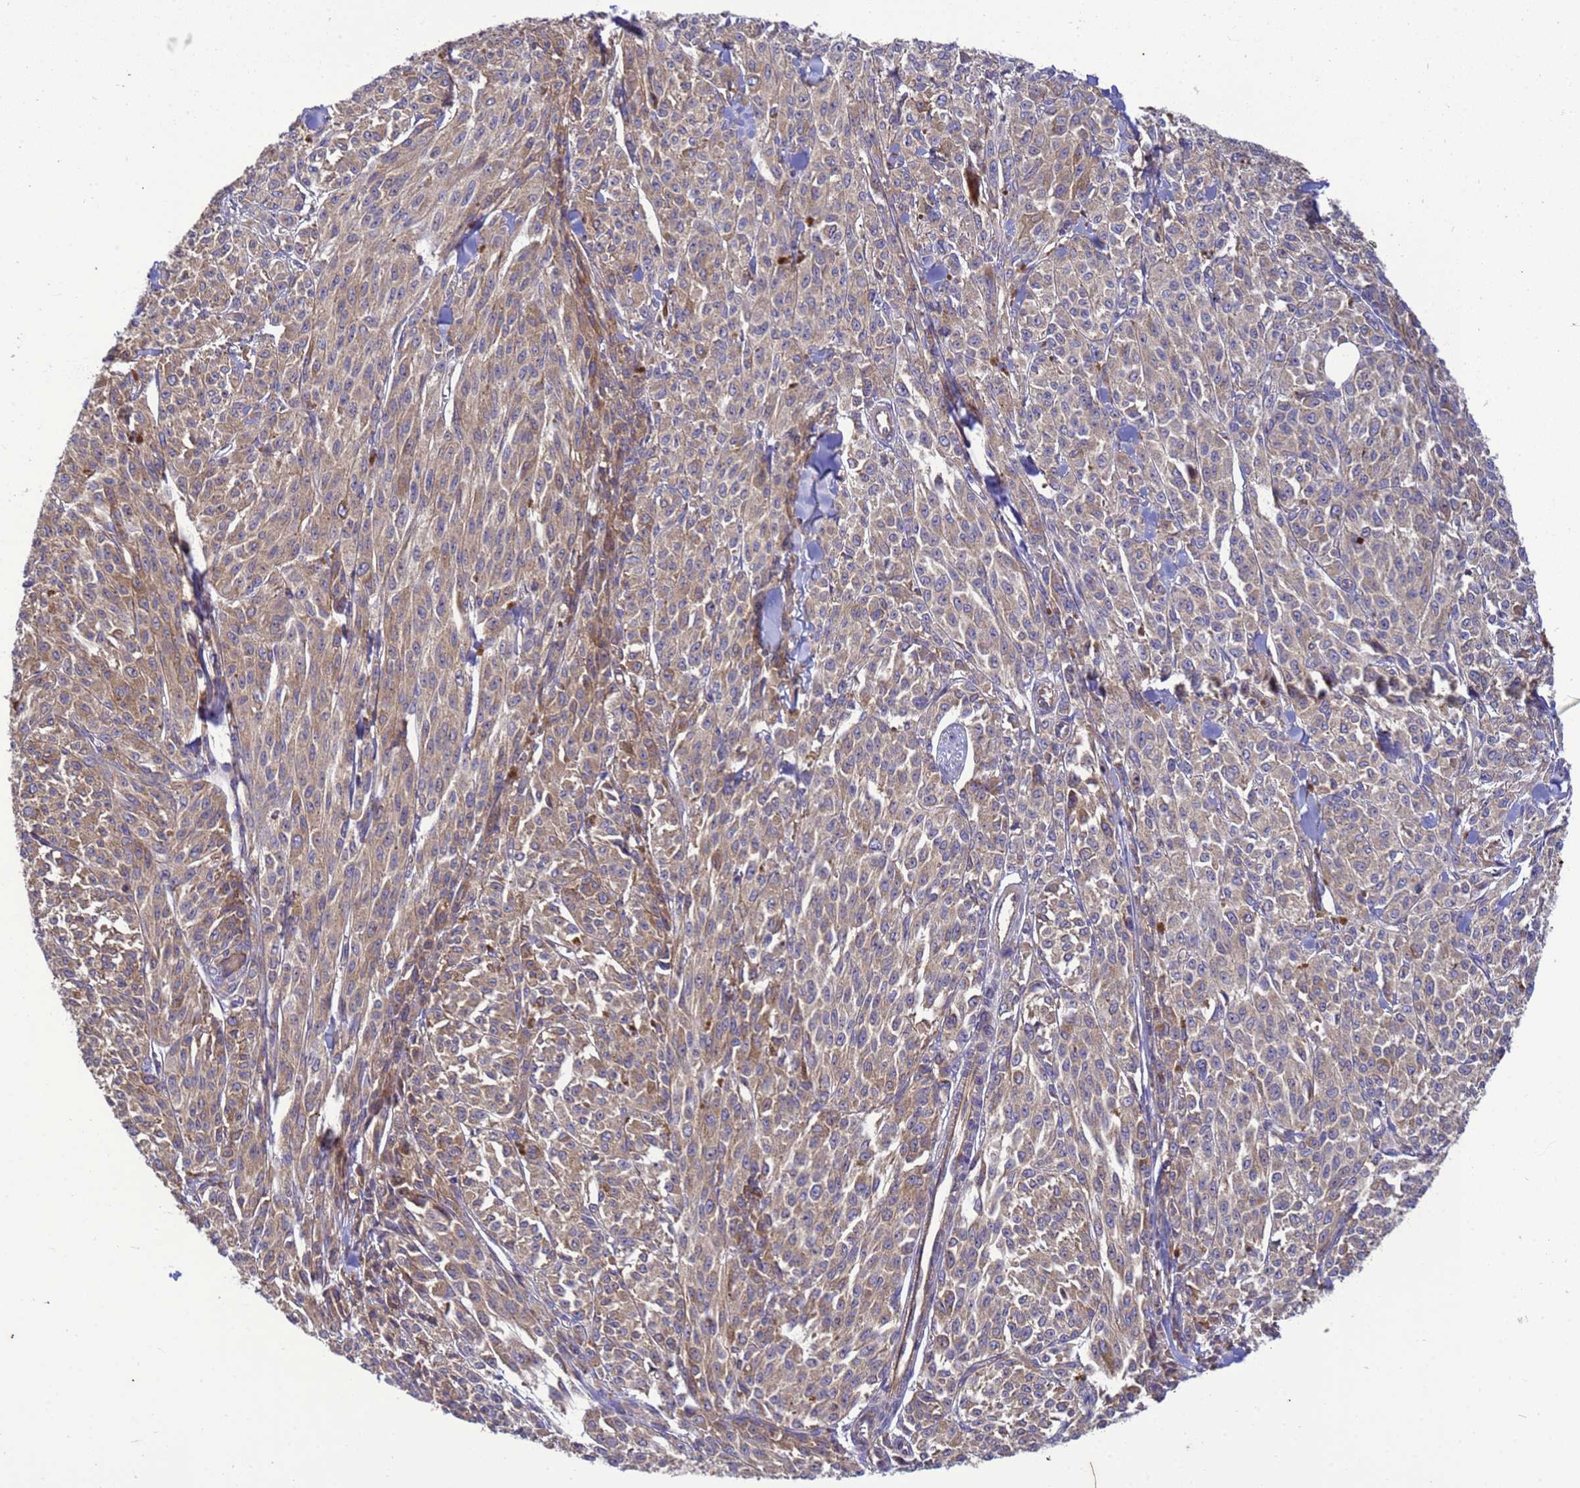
{"staining": {"intensity": "moderate", "quantity": ">75%", "location": "cytoplasmic/membranous"}, "tissue": "melanoma", "cell_type": "Tumor cells", "image_type": "cancer", "snomed": [{"axis": "morphology", "description": "Malignant melanoma, NOS"}, {"axis": "topography", "description": "Skin"}], "caption": "Immunohistochemistry (IHC) (DAB) staining of malignant melanoma reveals moderate cytoplasmic/membranous protein staining in approximately >75% of tumor cells. The protein is shown in brown color, while the nuclei are stained blue.", "gene": "BECN1", "patient": {"sex": "female", "age": 52}}